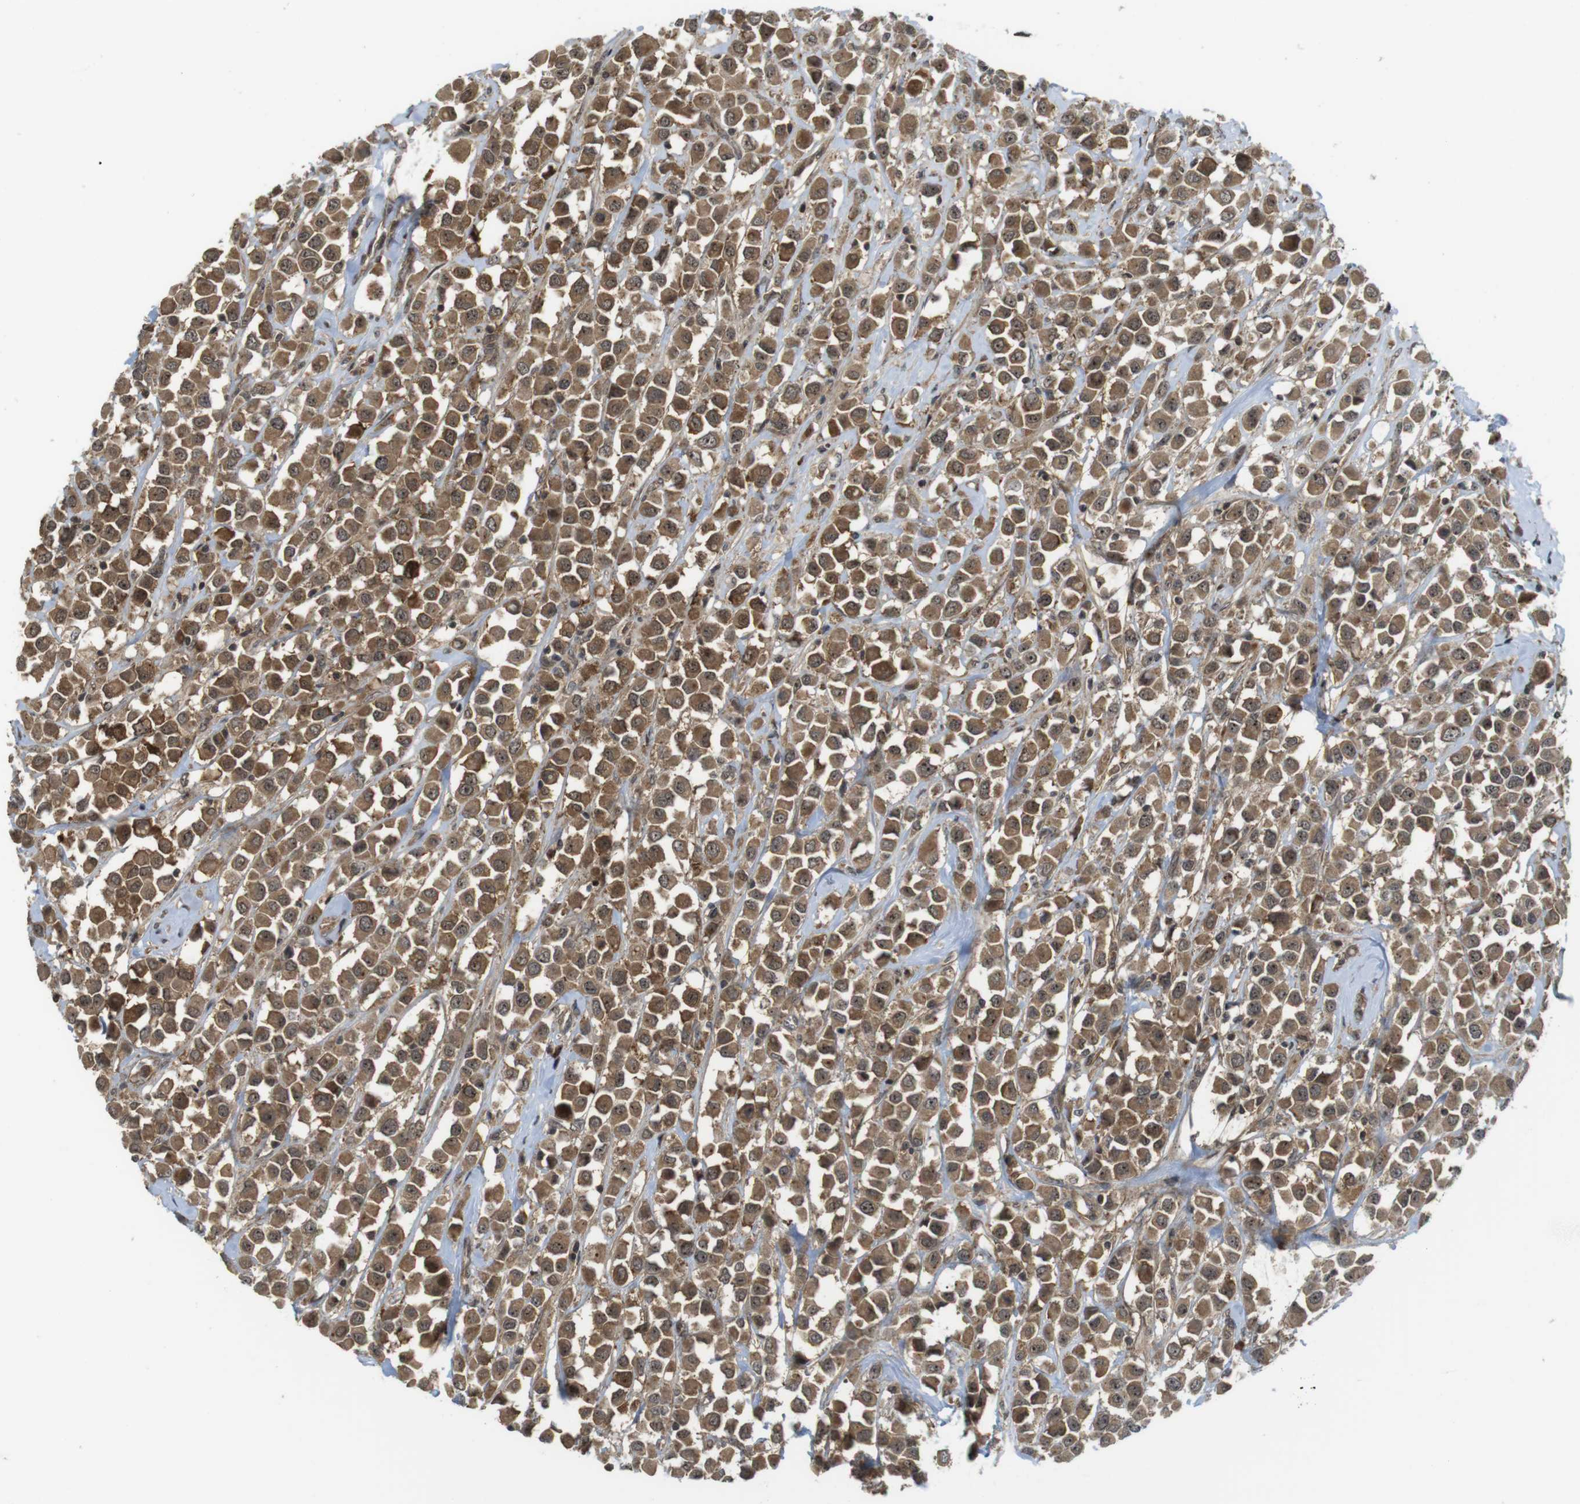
{"staining": {"intensity": "moderate", "quantity": ">75%", "location": "cytoplasmic/membranous"}, "tissue": "breast cancer", "cell_type": "Tumor cells", "image_type": "cancer", "snomed": [{"axis": "morphology", "description": "Duct carcinoma"}, {"axis": "topography", "description": "Breast"}], "caption": "Breast infiltrating ductal carcinoma was stained to show a protein in brown. There is medium levels of moderate cytoplasmic/membranous staining in approximately >75% of tumor cells.", "gene": "CC2D1A", "patient": {"sex": "female", "age": 61}}